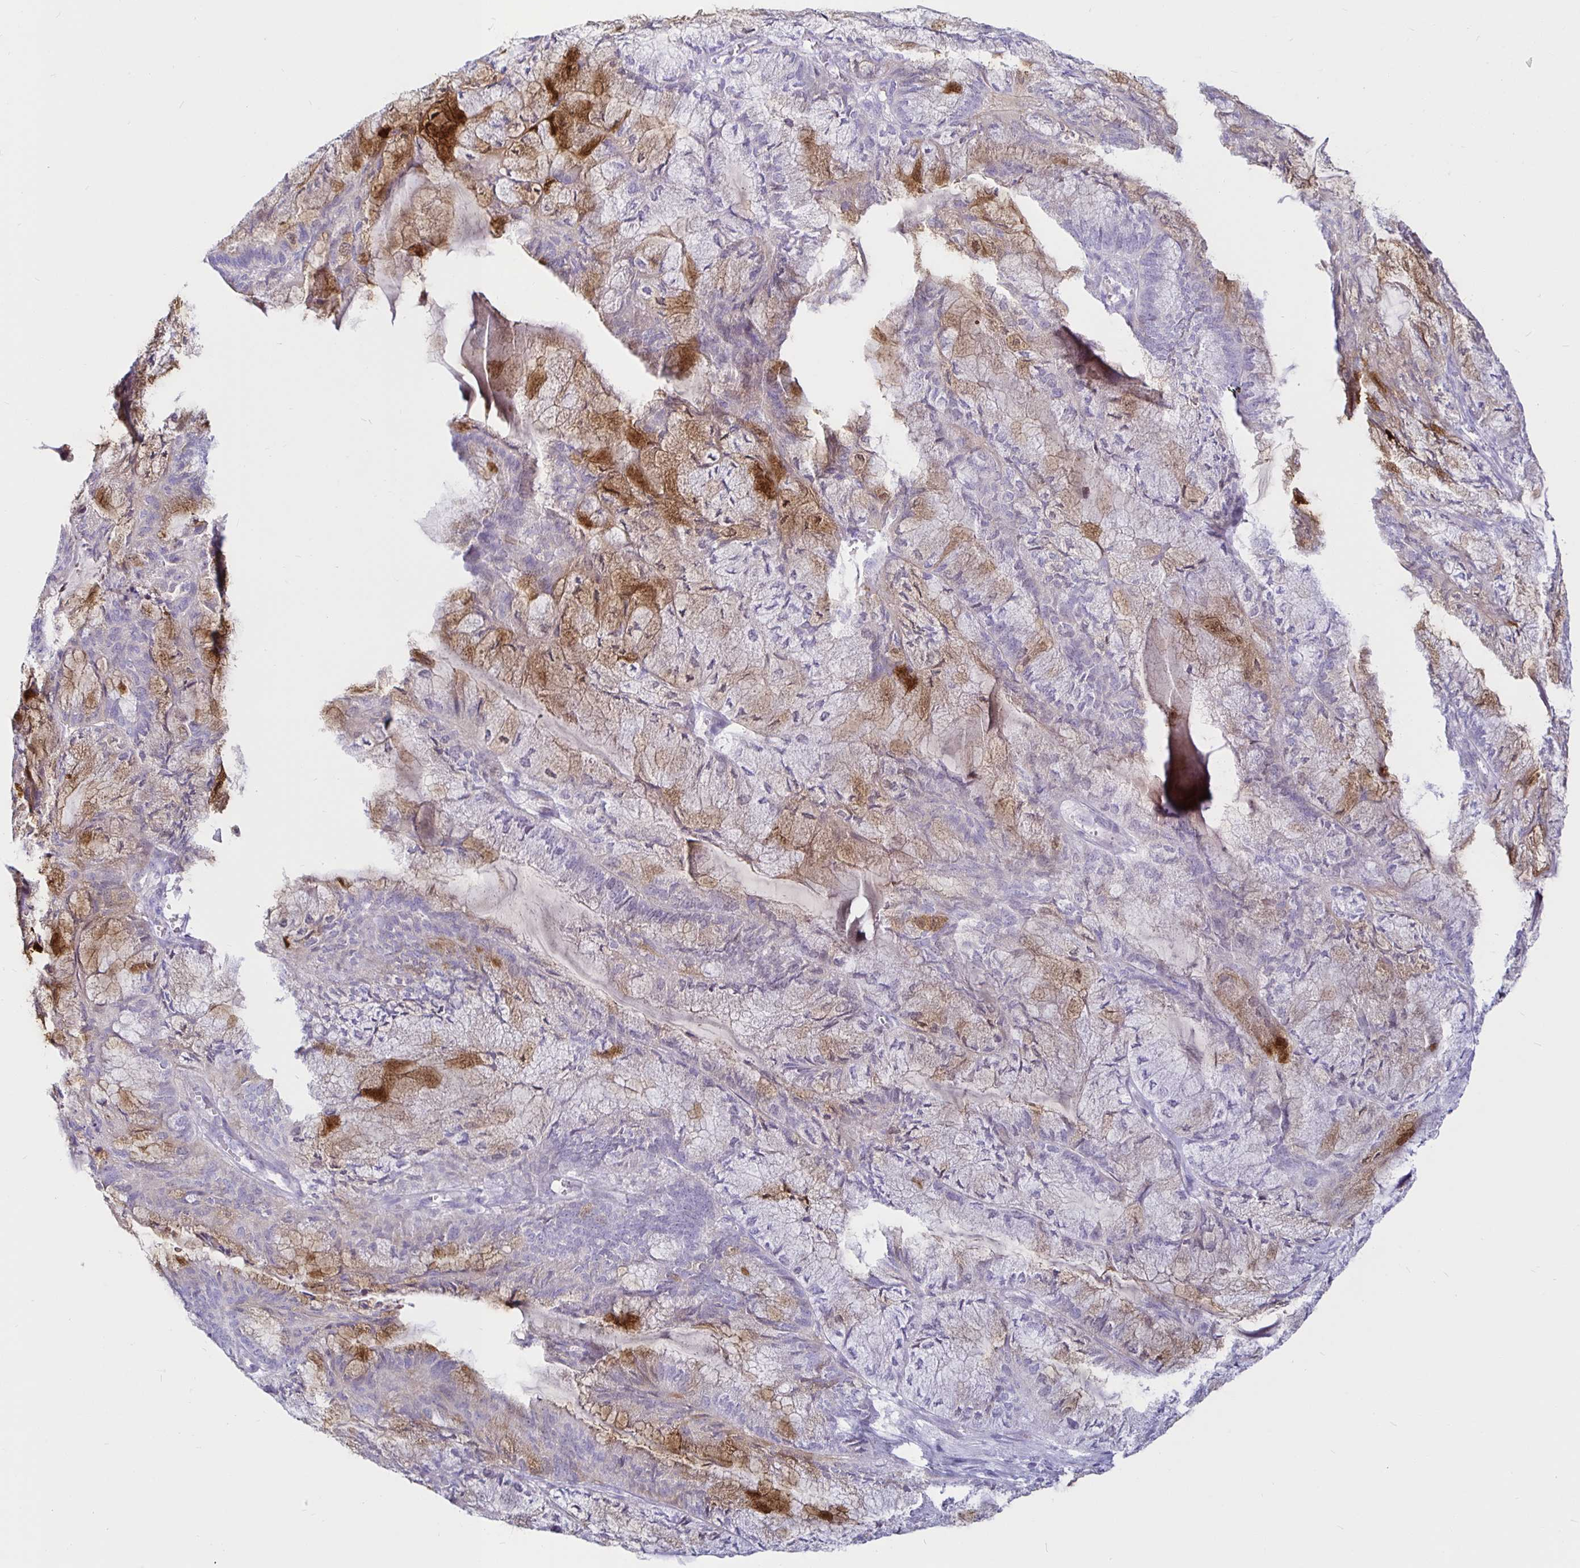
{"staining": {"intensity": "moderate", "quantity": "25%-75%", "location": "cytoplasmic/membranous"}, "tissue": "endometrial cancer", "cell_type": "Tumor cells", "image_type": "cancer", "snomed": [{"axis": "morphology", "description": "Carcinoma, NOS"}, {"axis": "topography", "description": "Endometrium"}], "caption": "Carcinoma (endometrial) stained with DAB (3,3'-diaminobenzidine) immunohistochemistry (IHC) shows medium levels of moderate cytoplasmic/membranous positivity in approximately 25%-75% of tumor cells.", "gene": "TIMP1", "patient": {"sex": "female", "age": 62}}